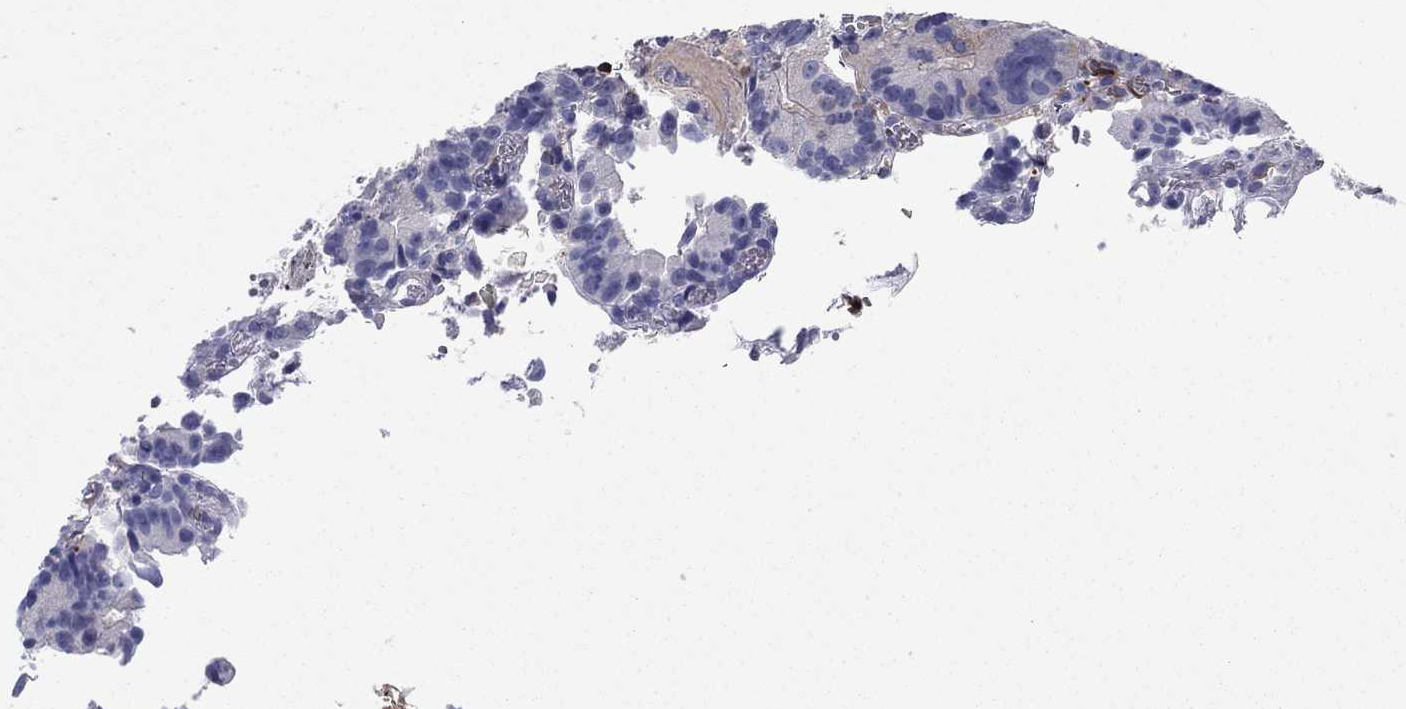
{"staining": {"intensity": "negative", "quantity": "none", "location": "none"}, "tissue": "colorectal cancer", "cell_type": "Tumor cells", "image_type": "cancer", "snomed": [{"axis": "morphology", "description": "Adenocarcinoma, NOS"}, {"axis": "topography", "description": "Colon"}], "caption": "Immunohistochemical staining of human colorectal cancer reveals no significant staining in tumor cells.", "gene": "STMN1", "patient": {"sex": "female", "age": 86}}